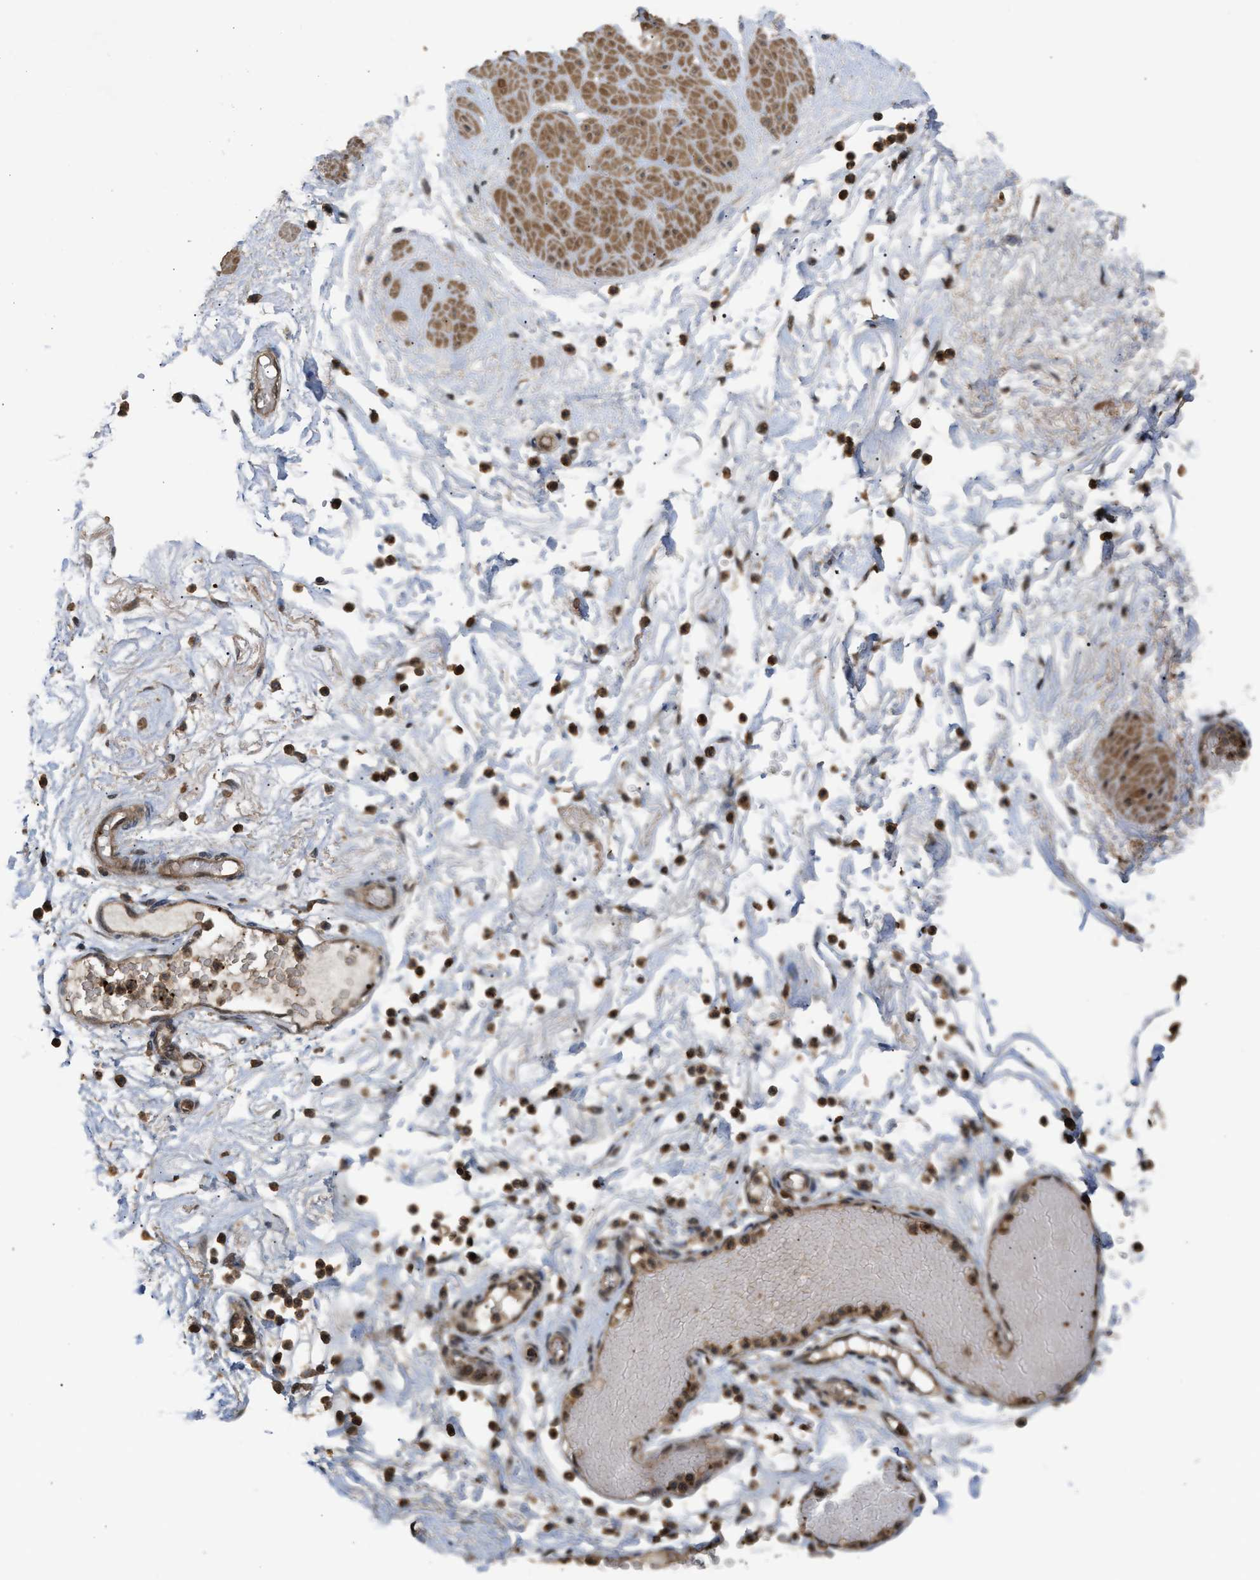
{"staining": {"intensity": "weak", "quantity": ">75%", "location": "cytoplasmic/membranous"}, "tissue": "adipose tissue", "cell_type": "Adipocytes", "image_type": "normal", "snomed": [{"axis": "morphology", "description": "Normal tissue, NOS"}, {"axis": "topography", "description": "Soft tissue"}, {"axis": "topography", "description": "Vascular tissue"}], "caption": "Immunohistochemistry (IHC) micrograph of unremarkable adipose tissue: adipose tissue stained using immunohistochemistry (IHC) shows low levels of weak protein expression localized specifically in the cytoplasmic/membranous of adipocytes, appearing as a cytoplasmic/membranous brown color.", "gene": "ARHGDIA", "patient": {"sex": "female", "age": 35}}